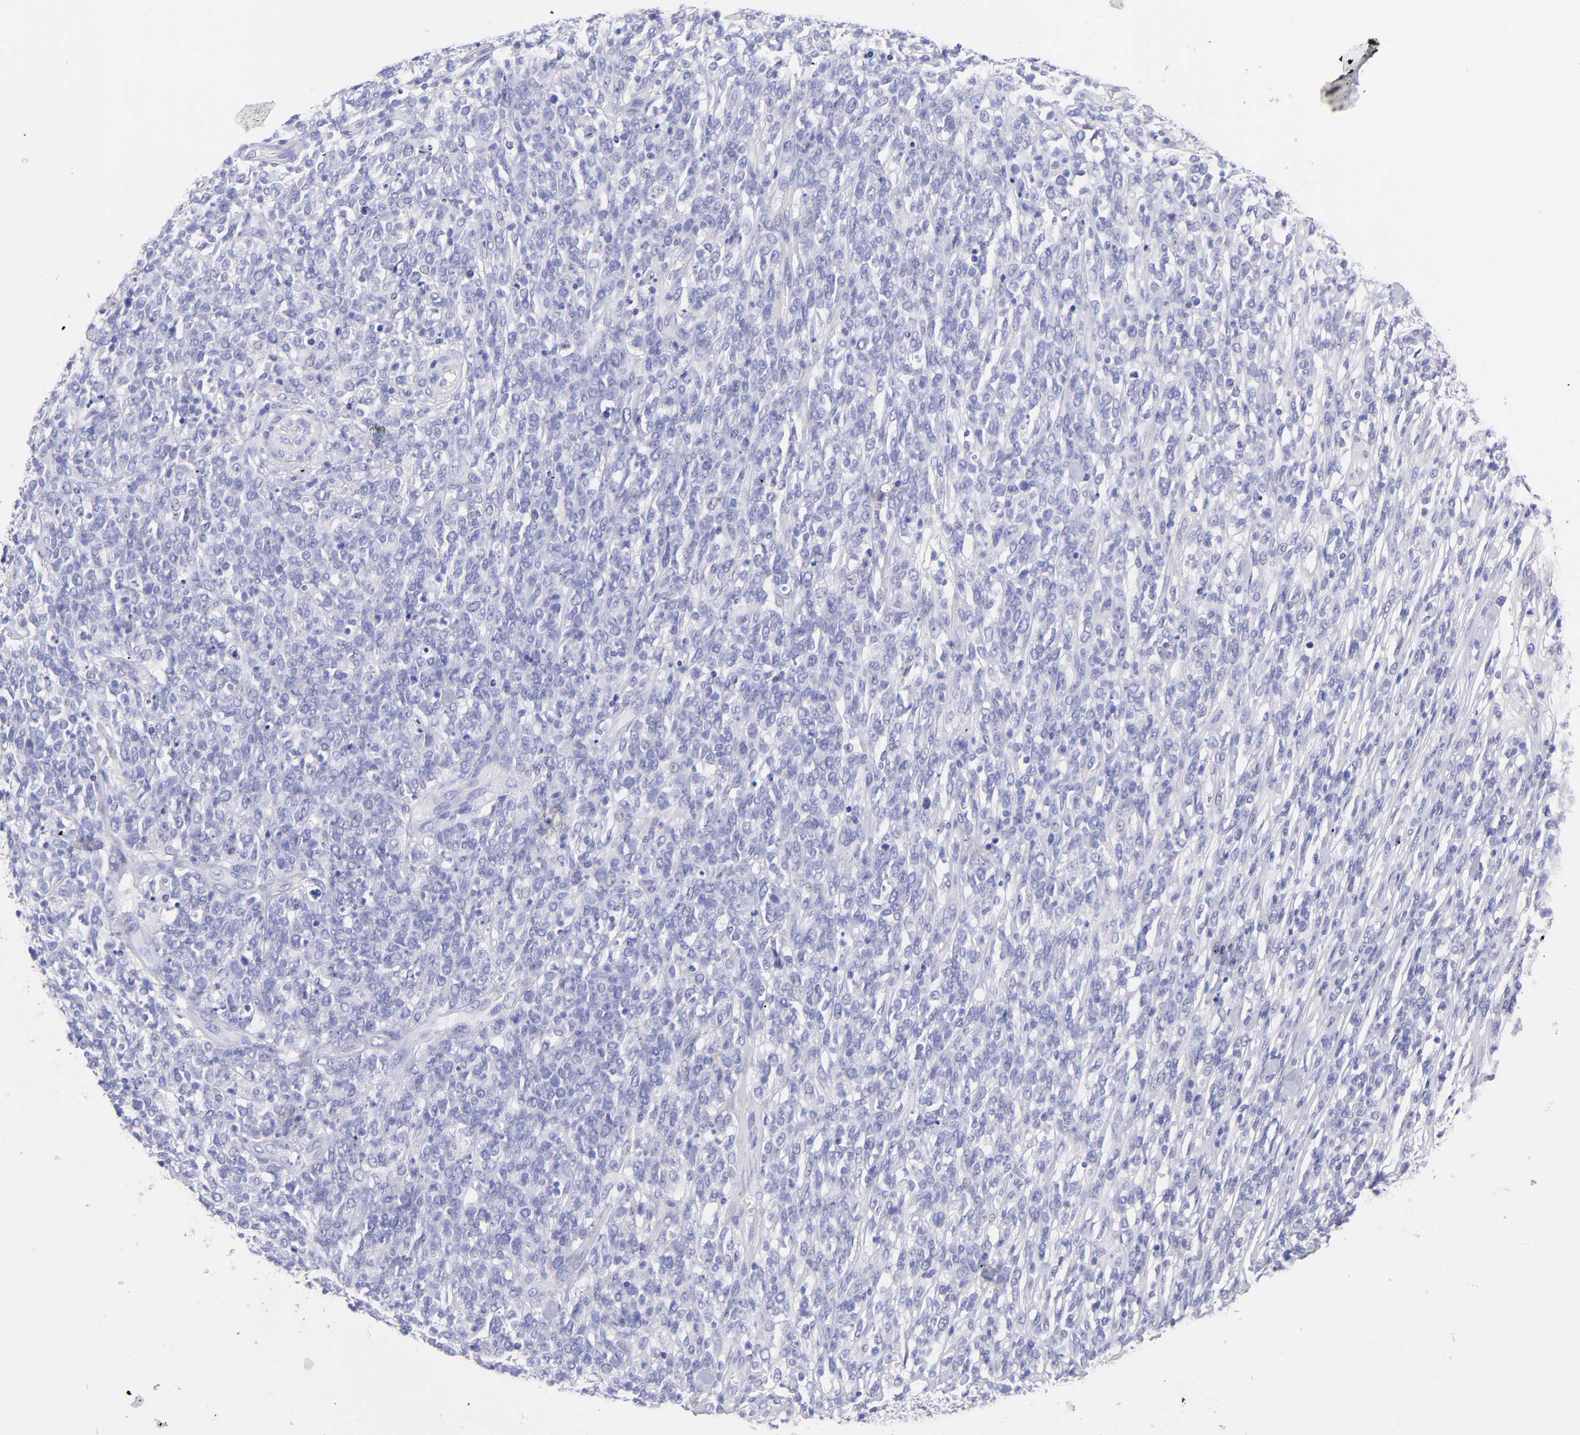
{"staining": {"intensity": "negative", "quantity": "none", "location": "none"}, "tissue": "lymphoma", "cell_type": "Tumor cells", "image_type": "cancer", "snomed": [{"axis": "morphology", "description": "Malignant lymphoma, non-Hodgkin's type, High grade"}, {"axis": "topography", "description": "Lymph node"}], "caption": "An IHC photomicrograph of lymphoma is shown. There is no staining in tumor cells of lymphoma.", "gene": "RAB3B", "patient": {"sex": "female", "age": 73}}